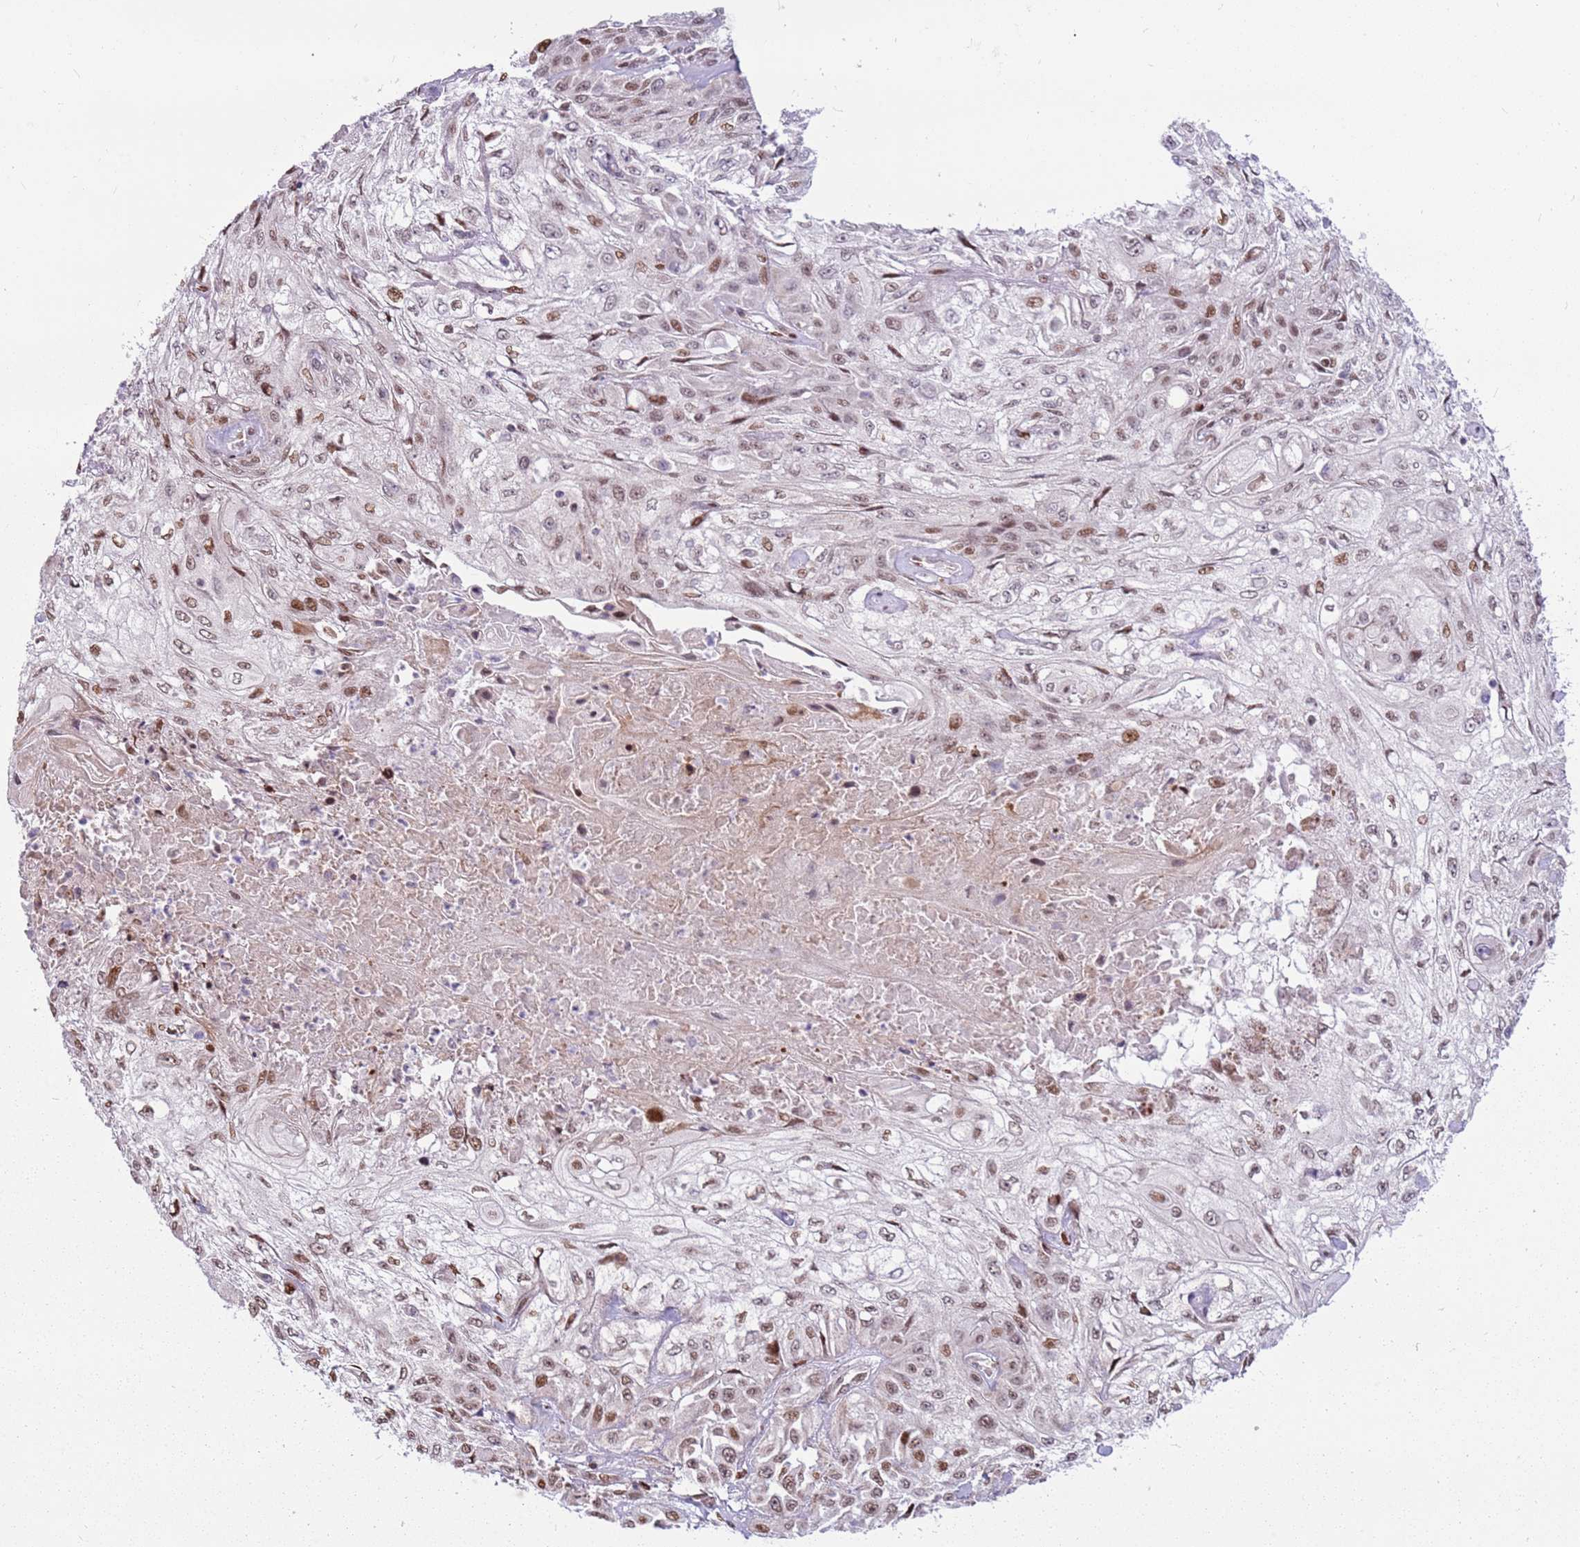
{"staining": {"intensity": "moderate", "quantity": "<25%", "location": "nuclear"}, "tissue": "skin cancer", "cell_type": "Tumor cells", "image_type": "cancer", "snomed": [{"axis": "morphology", "description": "Squamous cell carcinoma, NOS"}, {"axis": "morphology", "description": "Squamous cell carcinoma, metastatic, NOS"}, {"axis": "topography", "description": "Skin"}, {"axis": "topography", "description": "Lymph node"}], "caption": "Protein expression analysis of skin squamous cell carcinoma shows moderate nuclear expression in about <25% of tumor cells.", "gene": "PCTP", "patient": {"sex": "male", "age": 75}}